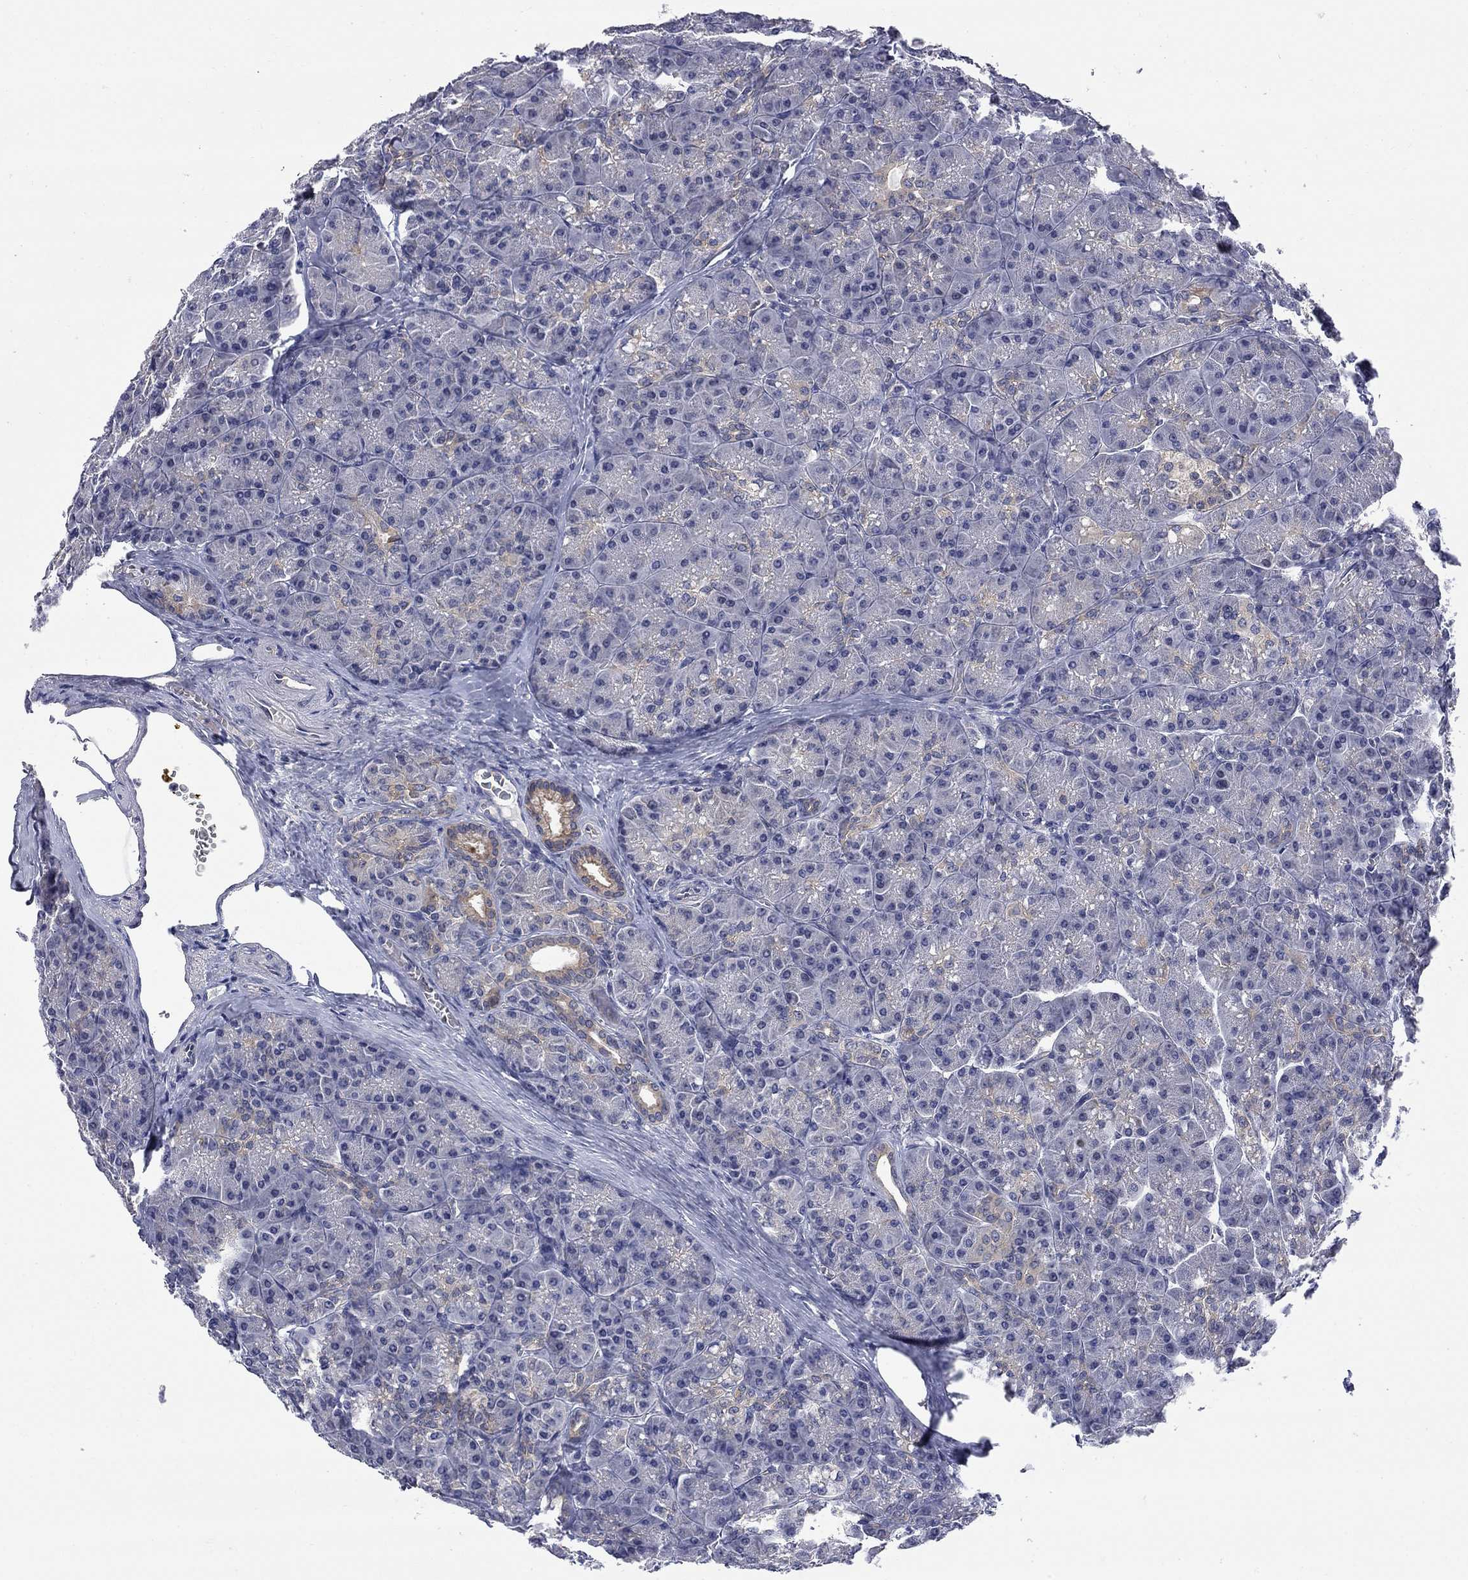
{"staining": {"intensity": "negative", "quantity": "none", "location": "none"}, "tissue": "pancreas", "cell_type": "Exocrine glandular cells", "image_type": "normal", "snomed": [{"axis": "morphology", "description": "Normal tissue, NOS"}, {"axis": "topography", "description": "Pancreas"}], "caption": "Immunohistochemistry of benign human pancreas reveals no positivity in exocrine glandular cells. (DAB (3,3'-diaminobenzidine) immunohistochemistry visualized using brightfield microscopy, high magnification).", "gene": "ENSG00000255639", "patient": {"sex": "male", "age": 57}}